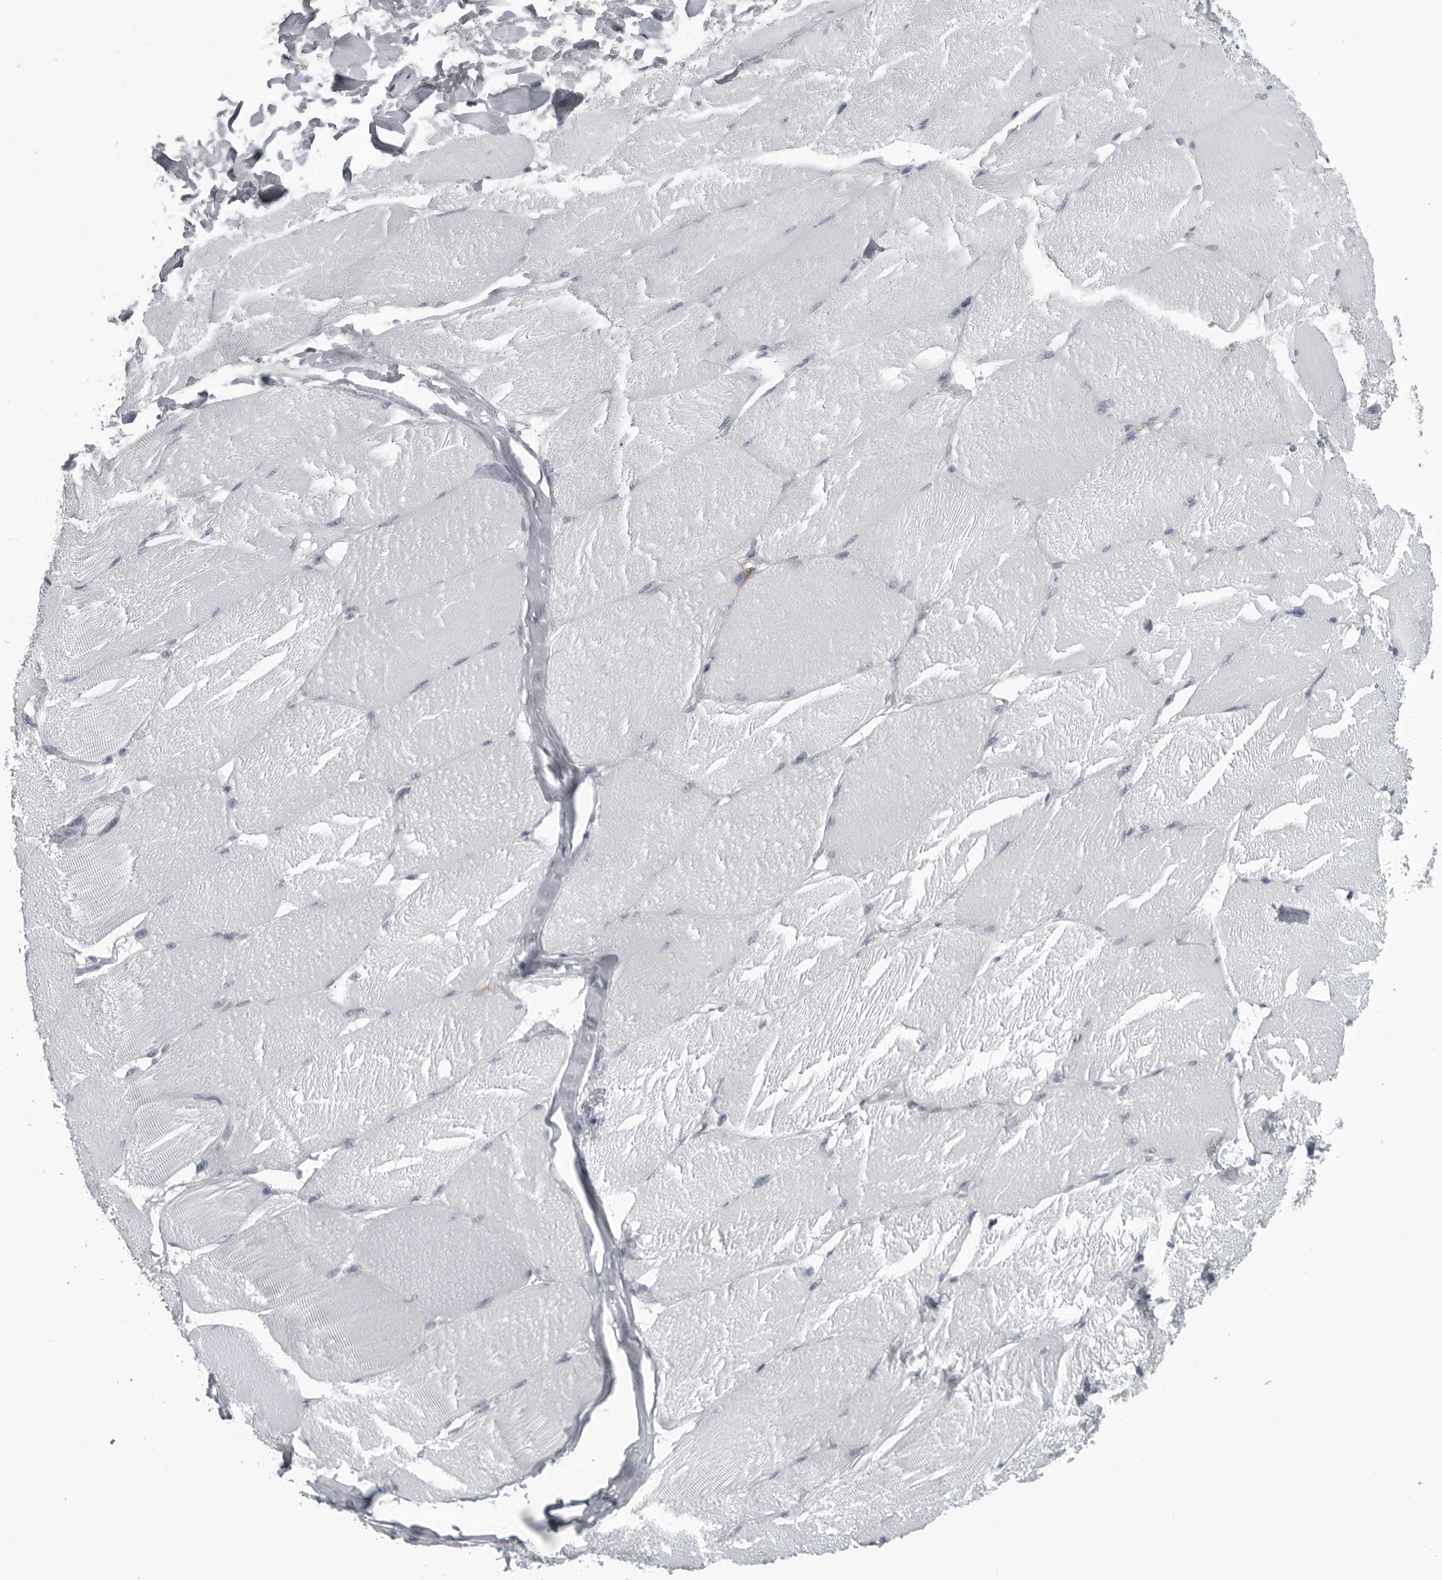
{"staining": {"intensity": "negative", "quantity": "none", "location": "none"}, "tissue": "skeletal muscle", "cell_type": "Myocytes", "image_type": "normal", "snomed": [{"axis": "morphology", "description": "Normal tissue, NOS"}, {"axis": "topography", "description": "Skin"}, {"axis": "topography", "description": "Skeletal muscle"}], "caption": "This is an immunohistochemistry image of benign skeletal muscle. There is no expression in myocytes.", "gene": "MYOC", "patient": {"sex": "male", "age": 83}}